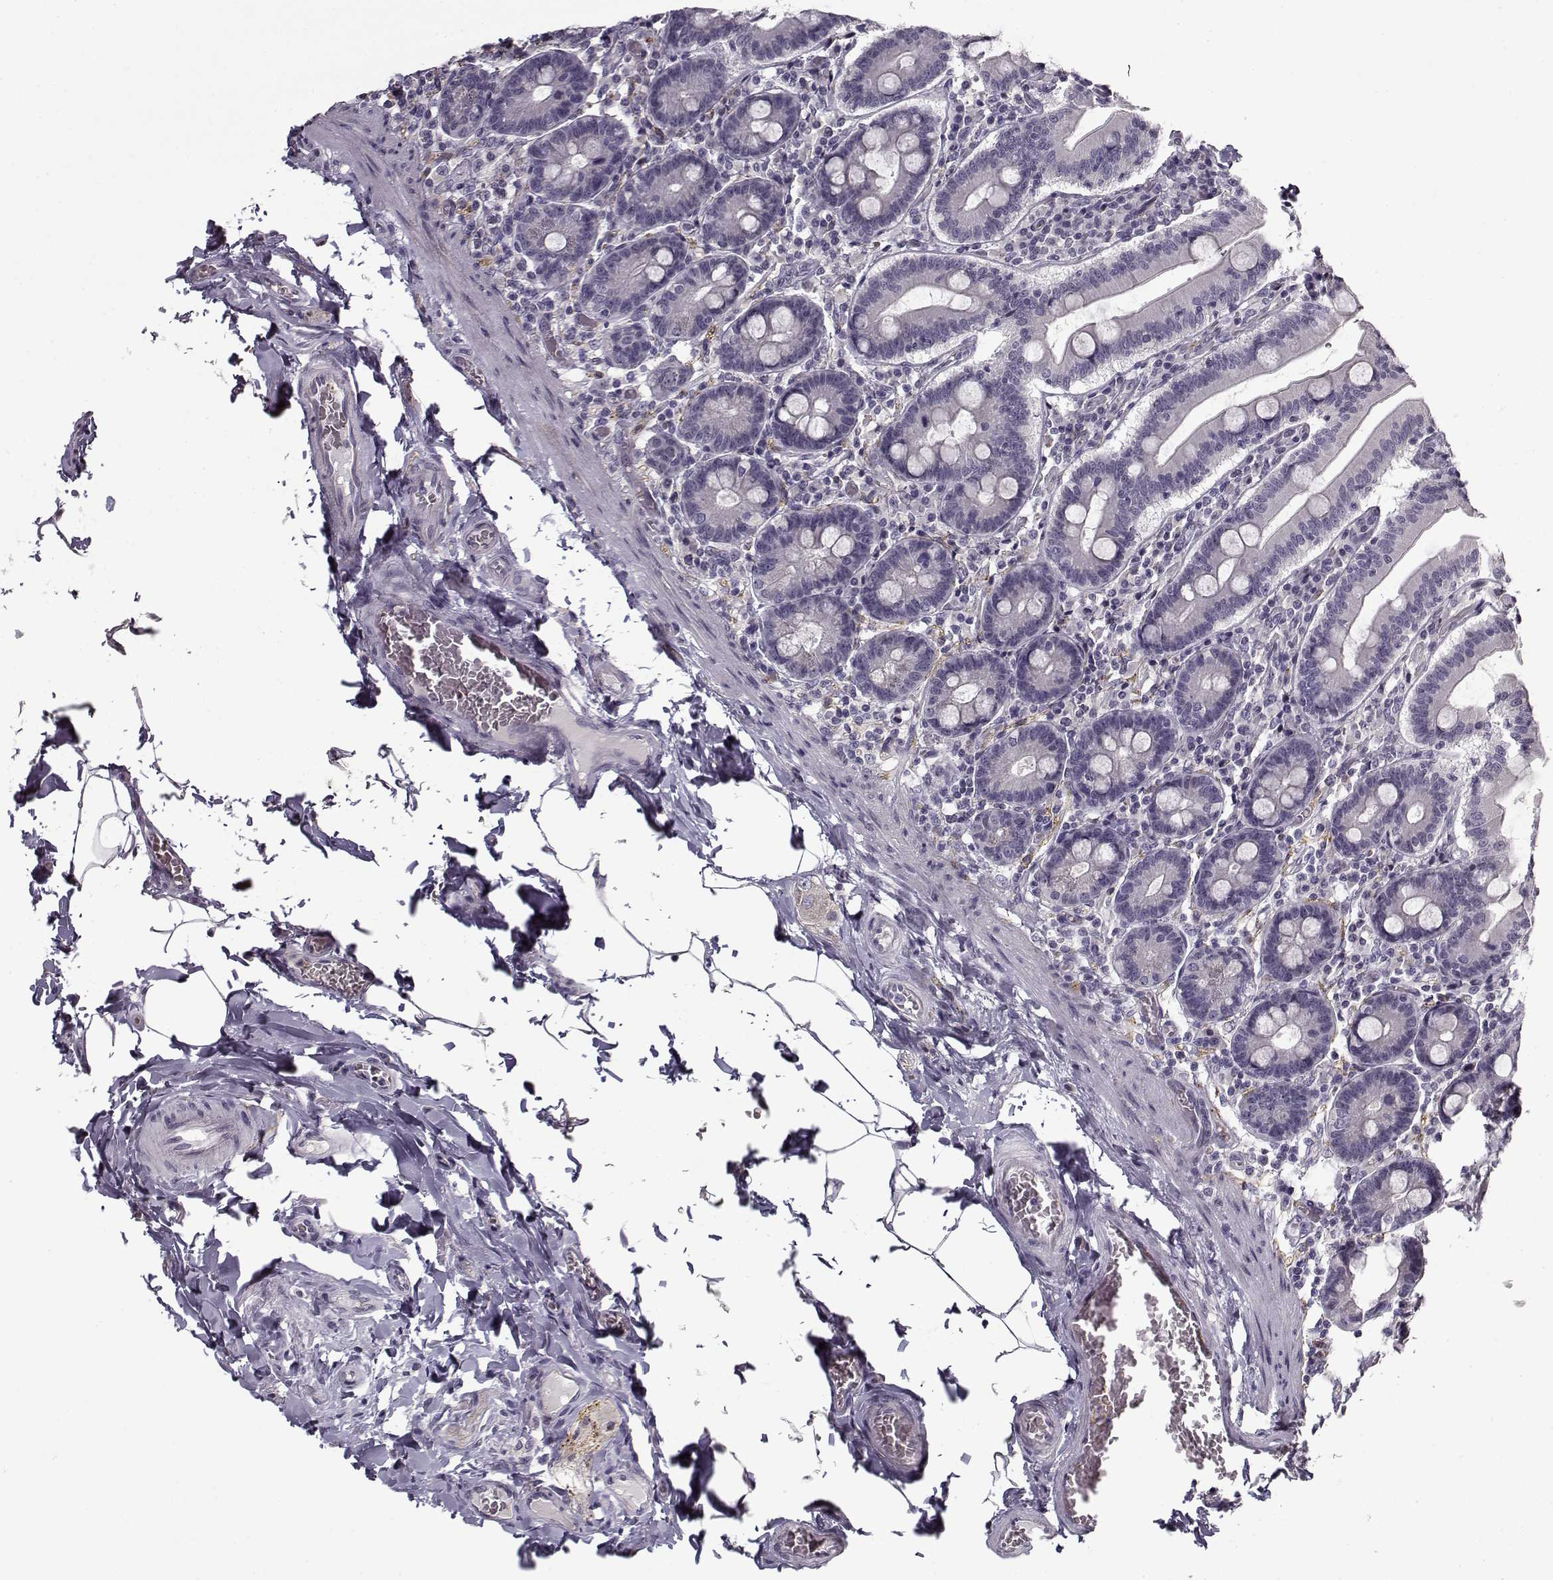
{"staining": {"intensity": "negative", "quantity": "none", "location": "none"}, "tissue": "small intestine", "cell_type": "Glandular cells", "image_type": "normal", "snomed": [{"axis": "morphology", "description": "Normal tissue, NOS"}, {"axis": "topography", "description": "Small intestine"}], "caption": "Small intestine stained for a protein using immunohistochemistry shows no expression glandular cells.", "gene": "SNCA", "patient": {"sex": "male", "age": 37}}